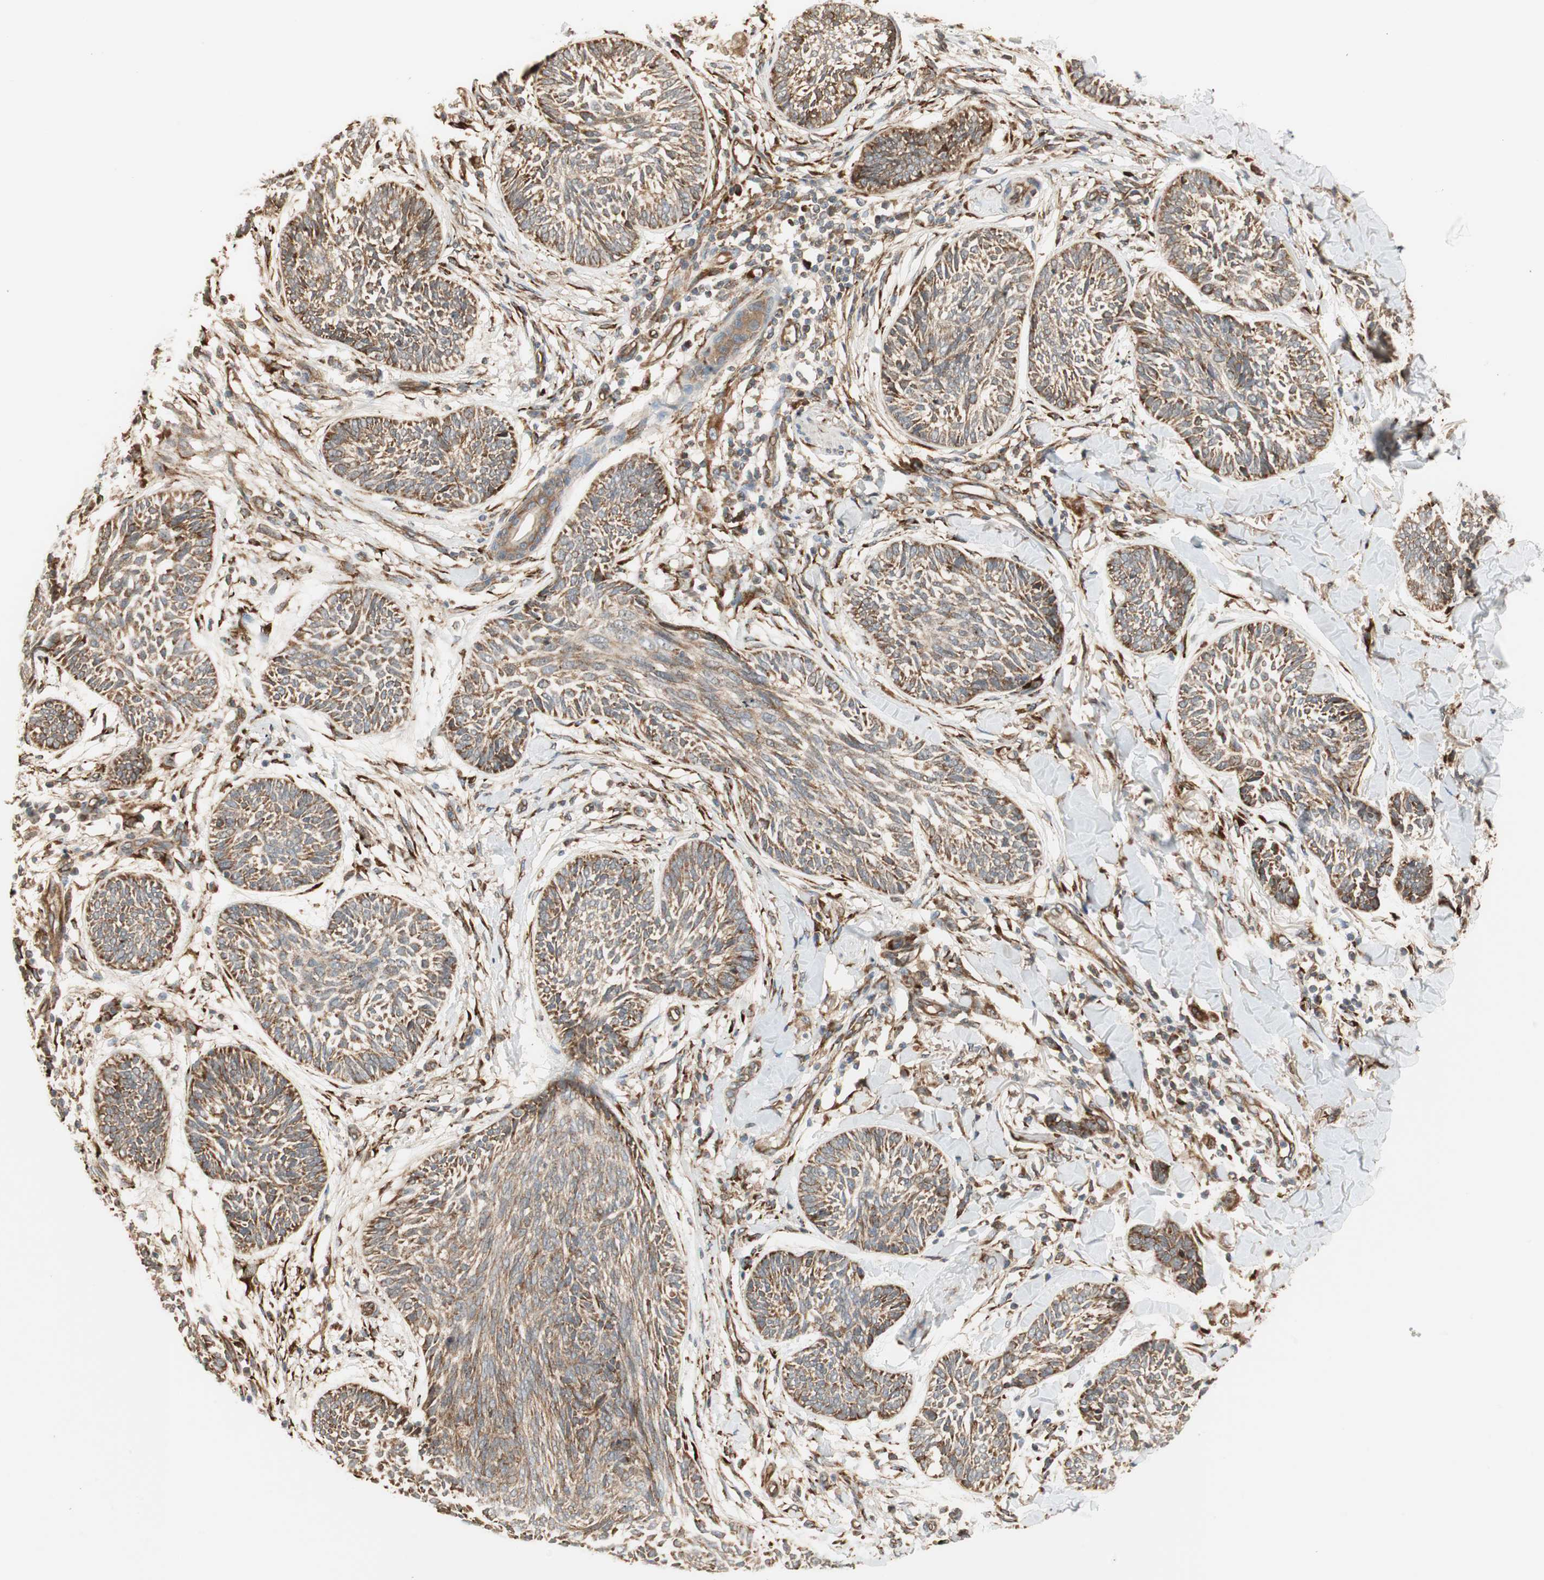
{"staining": {"intensity": "strong", "quantity": ">75%", "location": "cytoplasmic/membranous"}, "tissue": "skin cancer", "cell_type": "Tumor cells", "image_type": "cancer", "snomed": [{"axis": "morphology", "description": "Papilloma, NOS"}, {"axis": "morphology", "description": "Basal cell carcinoma"}, {"axis": "topography", "description": "Skin"}], "caption": "Protein staining demonstrates strong cytoplasmic/membranous expression in about >75% of tumor cells in skin cancer.", "gene": "P4HA1", "patient": {"sex": "male", "age": 87}}